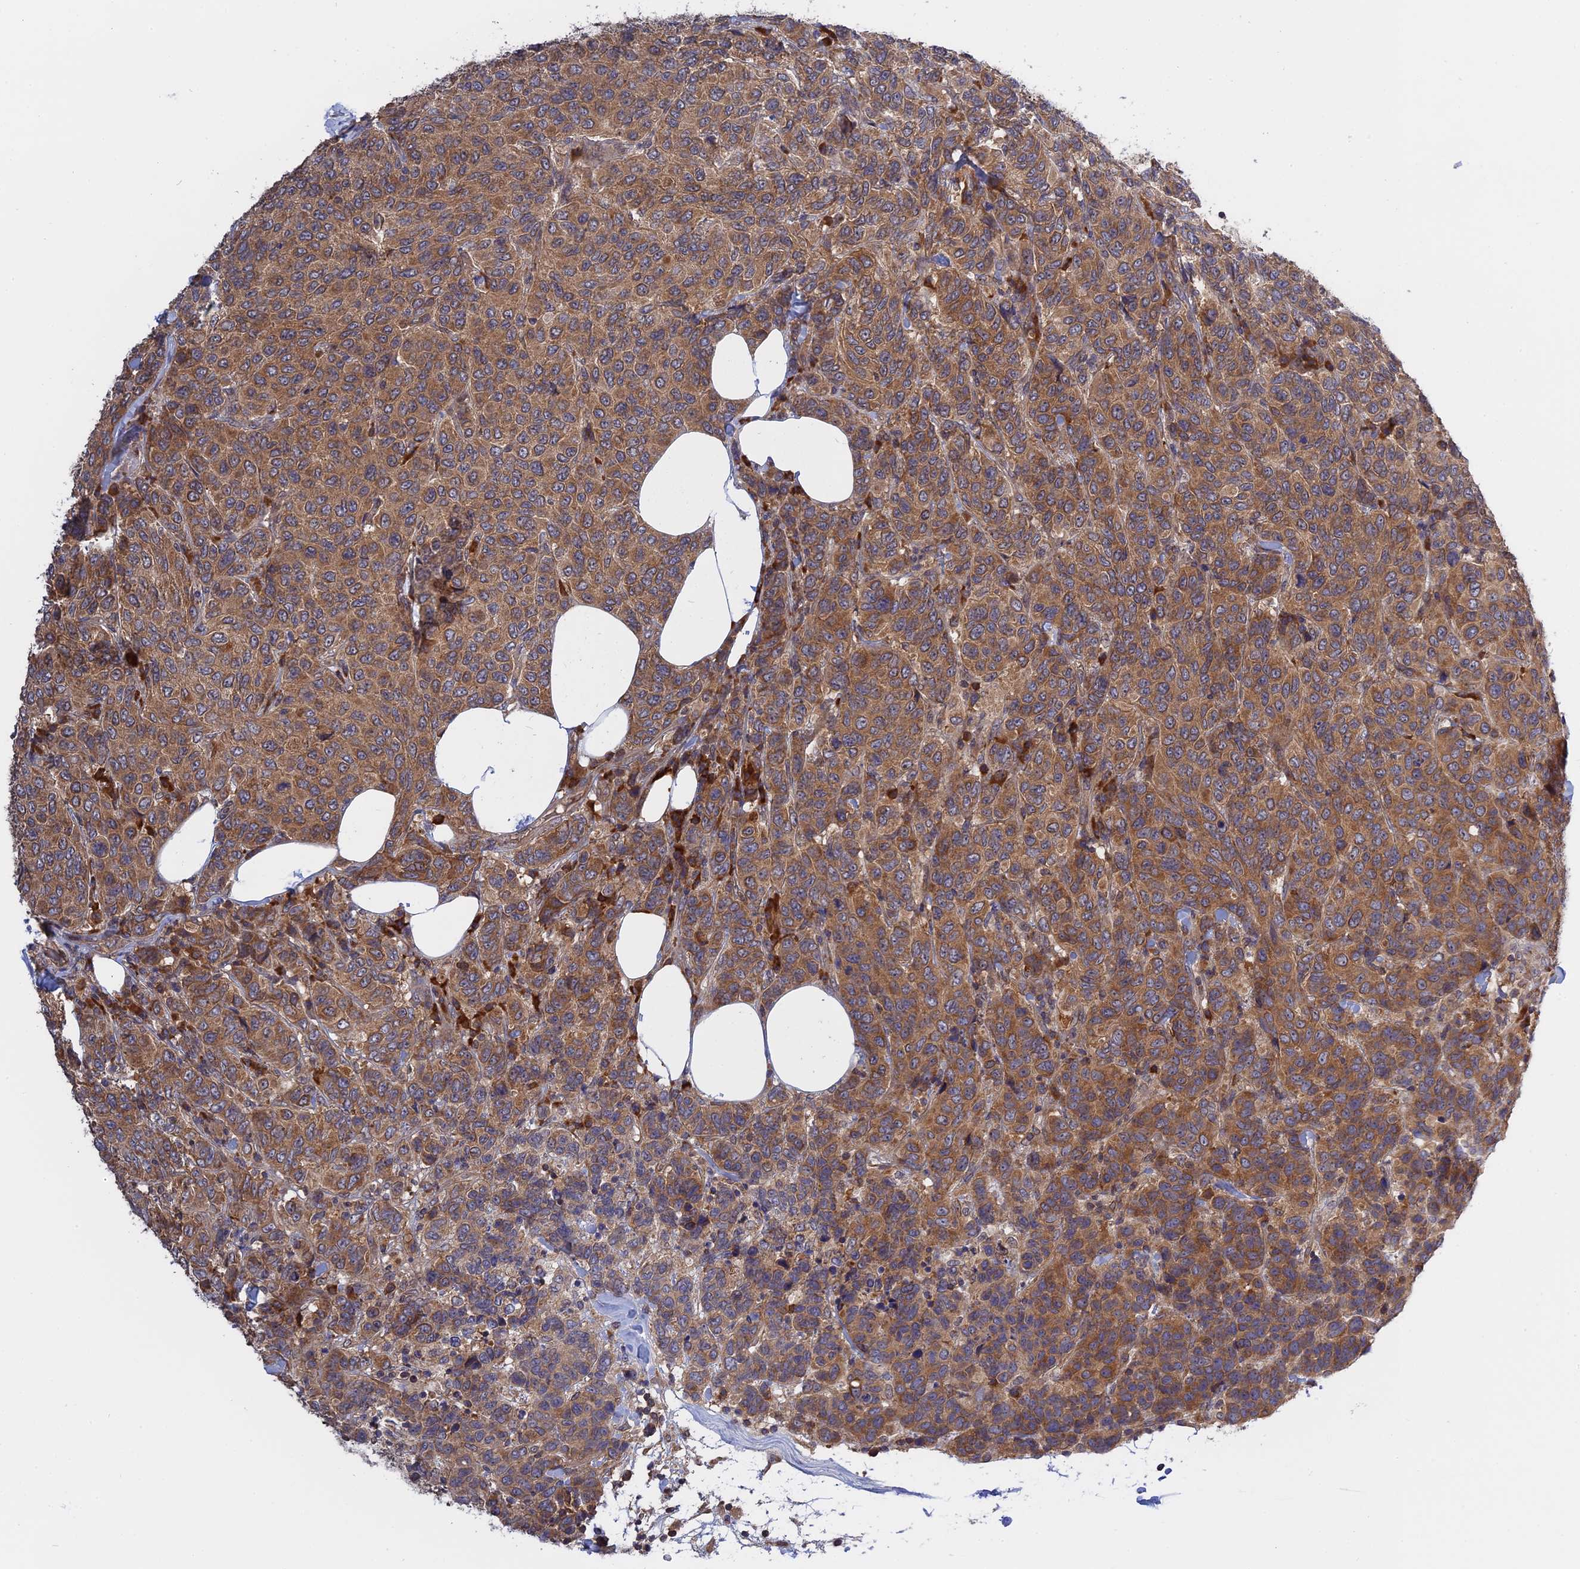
{"staining": {"intensity": "moderate", "quantity": ">75%", "location": "cytoplasmic/membranous"}, "tissue": "breast cancer", "cell_type": "Tumor cells", "image_type": "cancer", "snomed": [{"axis": "morphology", "description": "Duct carcinoma"}, {"axis": "topography", "description": "Breast"}], "caption": "High-magnification brightfield microscopy of breast cancer stained with DAB (brown) and counterstained with hematoxylin (blue). tumor cells exhibit moderate cytoplasmic/membranous expression is appreciated in about>75% of cells.", "gene": "IL21R", "patient": {"sex": "female", "age": 55}}